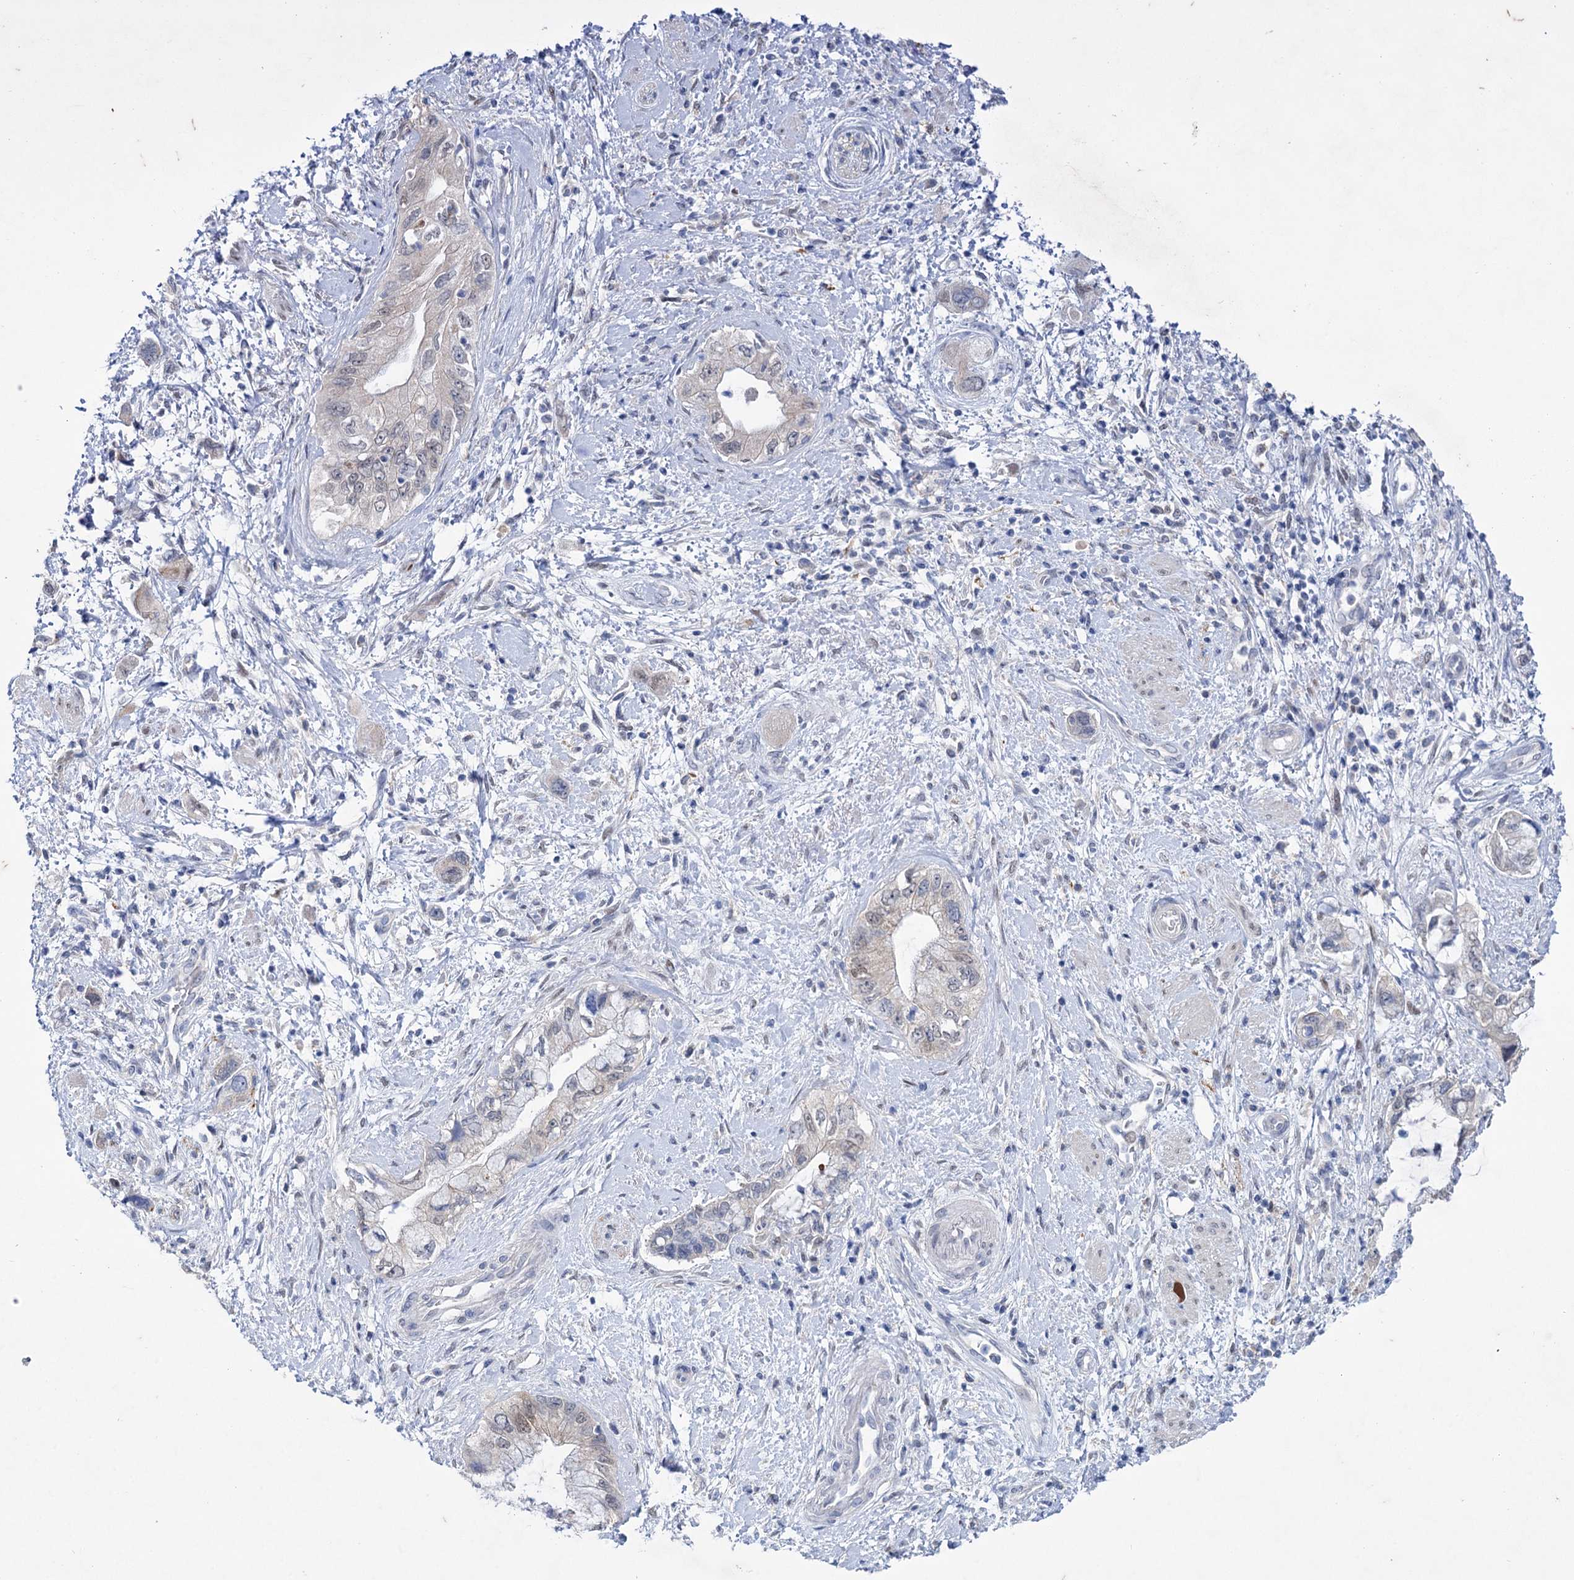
{"staining": {"intensity": "weak", "quantity": "<25%", "location": "cytoplasmic/membranous"}, "tissue": "pancreatic cancer", "cell_type": "Tumor cells", "image_type": "cancer", "snomed": [{"axis": "morphology", "description": "Adenocarcinoma, NOS"}, {"axis": "topography", "description": "Pancreas"}], "caption": "The photomicrograph displays no staining of tumor cells in pancreatic adenocarcinoma.", "gene": "MID1IP1", "patient": {"sex": "female", "age": 73}}